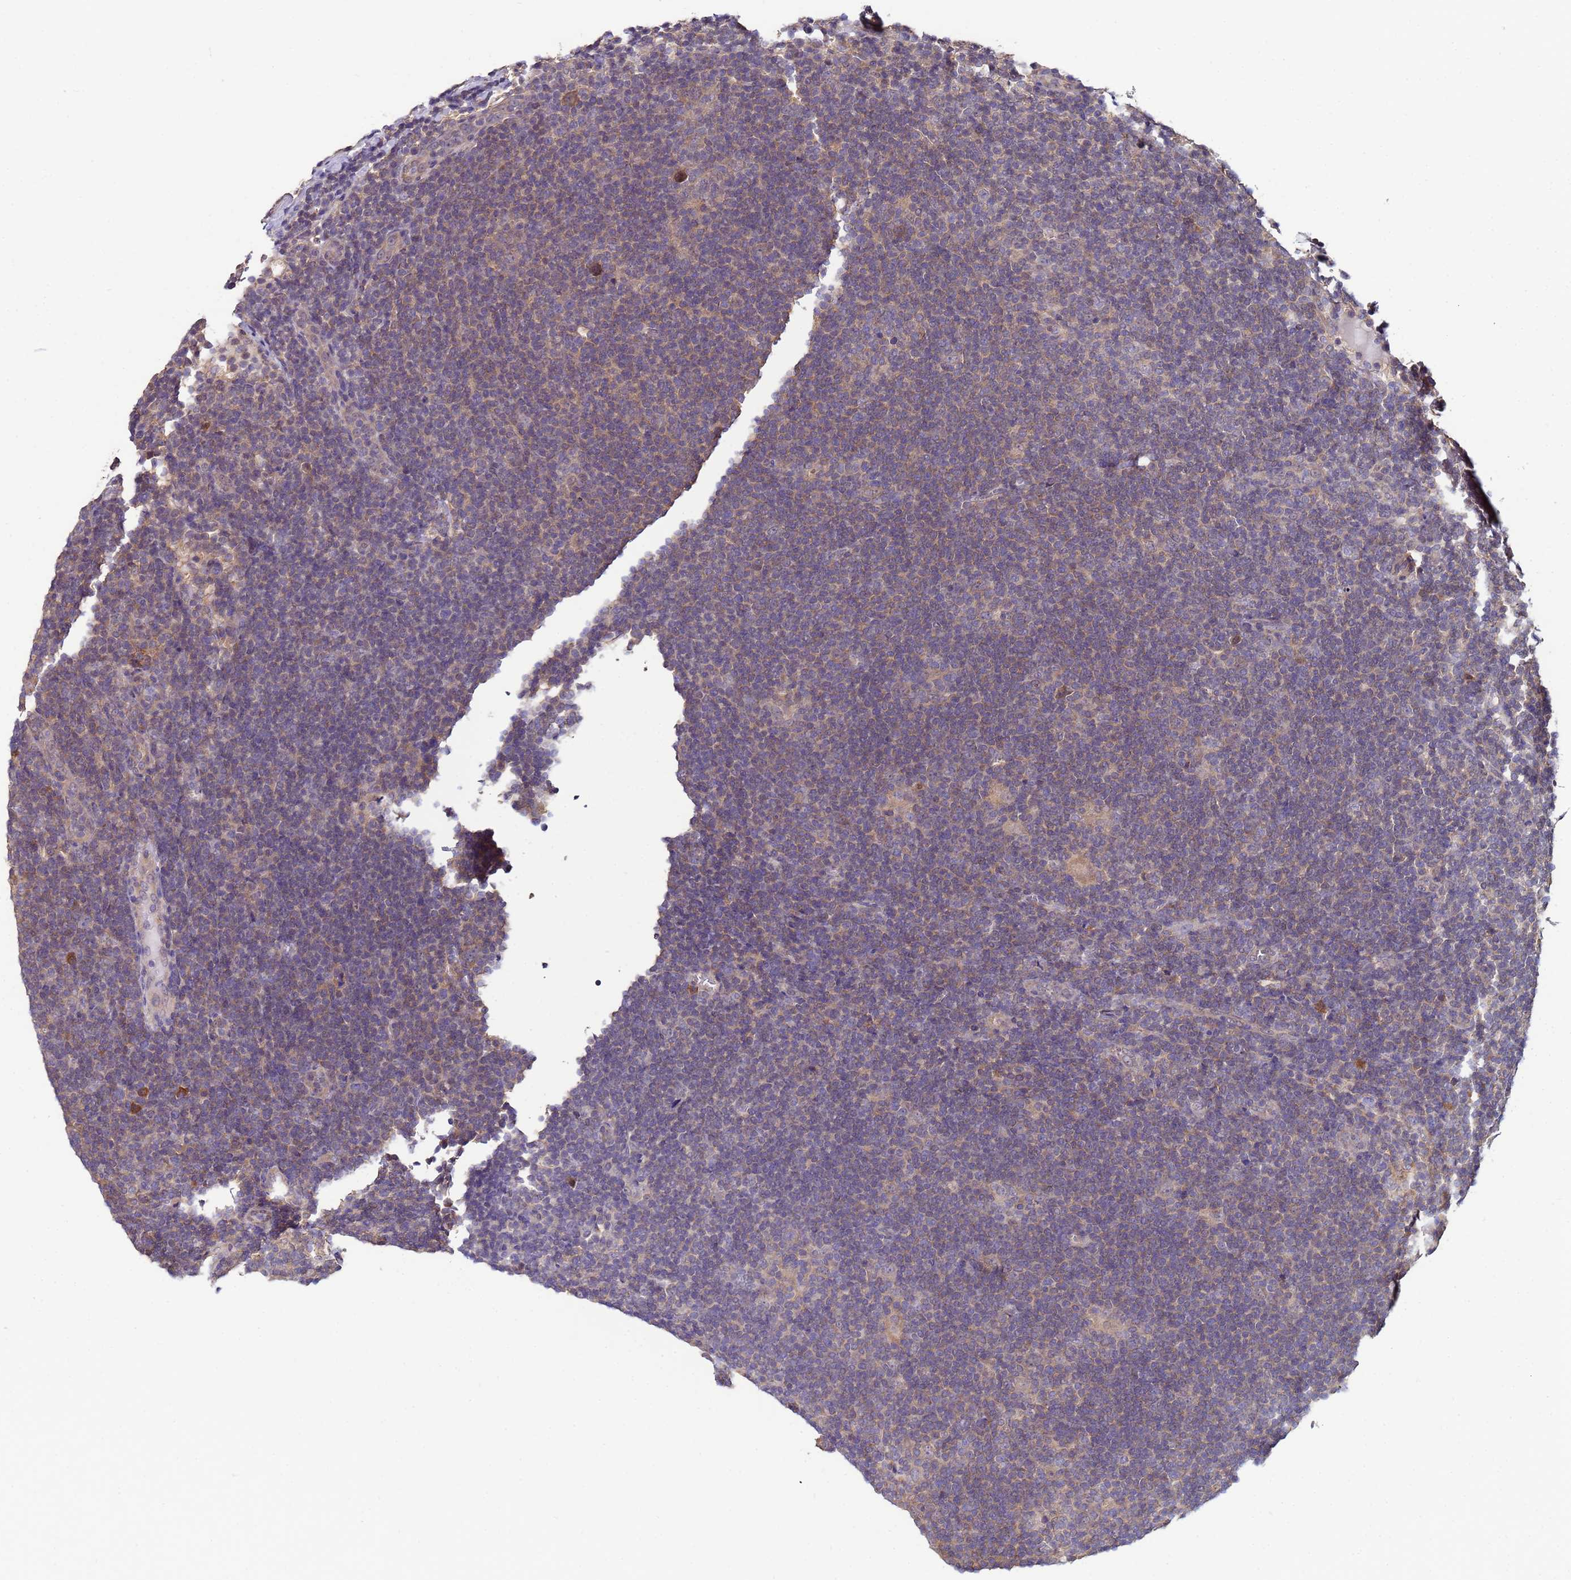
{"staining": {"intensity": "negative", "quantity": "none", "location": "none"}, "tissue": "lymphoma", "cell_type": "Tumor cells", "image_type": "cancer", "snomed": [{"axis": "morphology", "description": "Hodgkin's disease, NOS"}, {"axis": "topography", "description": "Lymph node"}], "caption": "Immunohistochemistry image of Hodgkin's disease stained for a protein (brown), which reveals no expression in tumor cells.", "gene": "NAXE", "patient": {"sex": "female", "age": 57}}